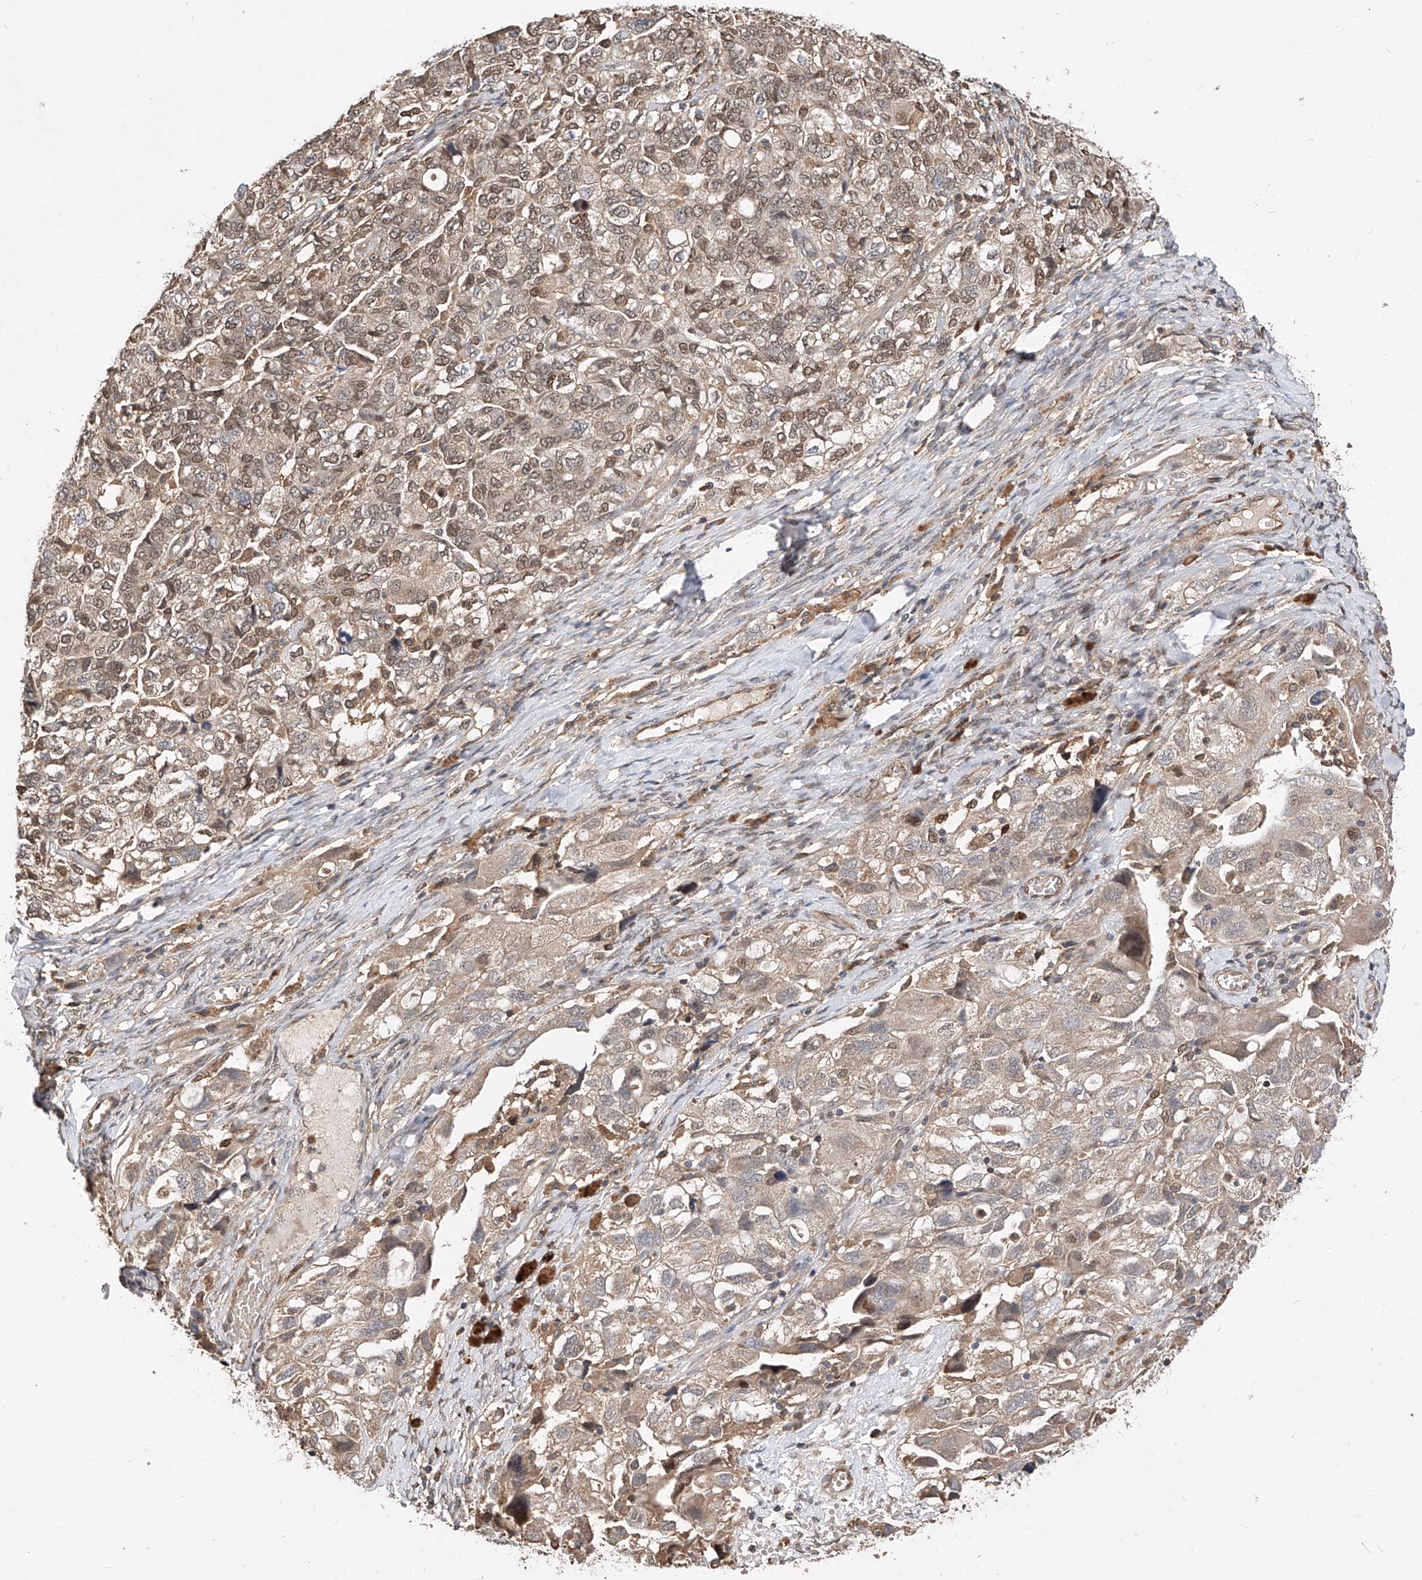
{"staining": {"intensity": "moderate", "quantity": ">75%", "location": "cytoplasmic/membranous,nuclear"}, "tissue": "ovarian cancer", "cell_type": "Tumor cells", "image_type": "cancer", "snomed": [{"axis": "morphology", "description": "Carcinoma, NOS"}, {"axis": "morphology", "description": "Cystadenocarcinoma, serous, NOS"}, {"axis": "topography", "description": "Ovary"}], "caption": "Immunohistochemistry (IHC) histopathology image of ovarian cancer (serous cystadenocarcinoma) stained for a protein (brown), which reveals medium levels of moderate cytoplasmic/membranous and nuclear positivity in about >75% of tumor cells.", "gene": "RILPL2", "patient": {"sex": "female", "age": 69}}